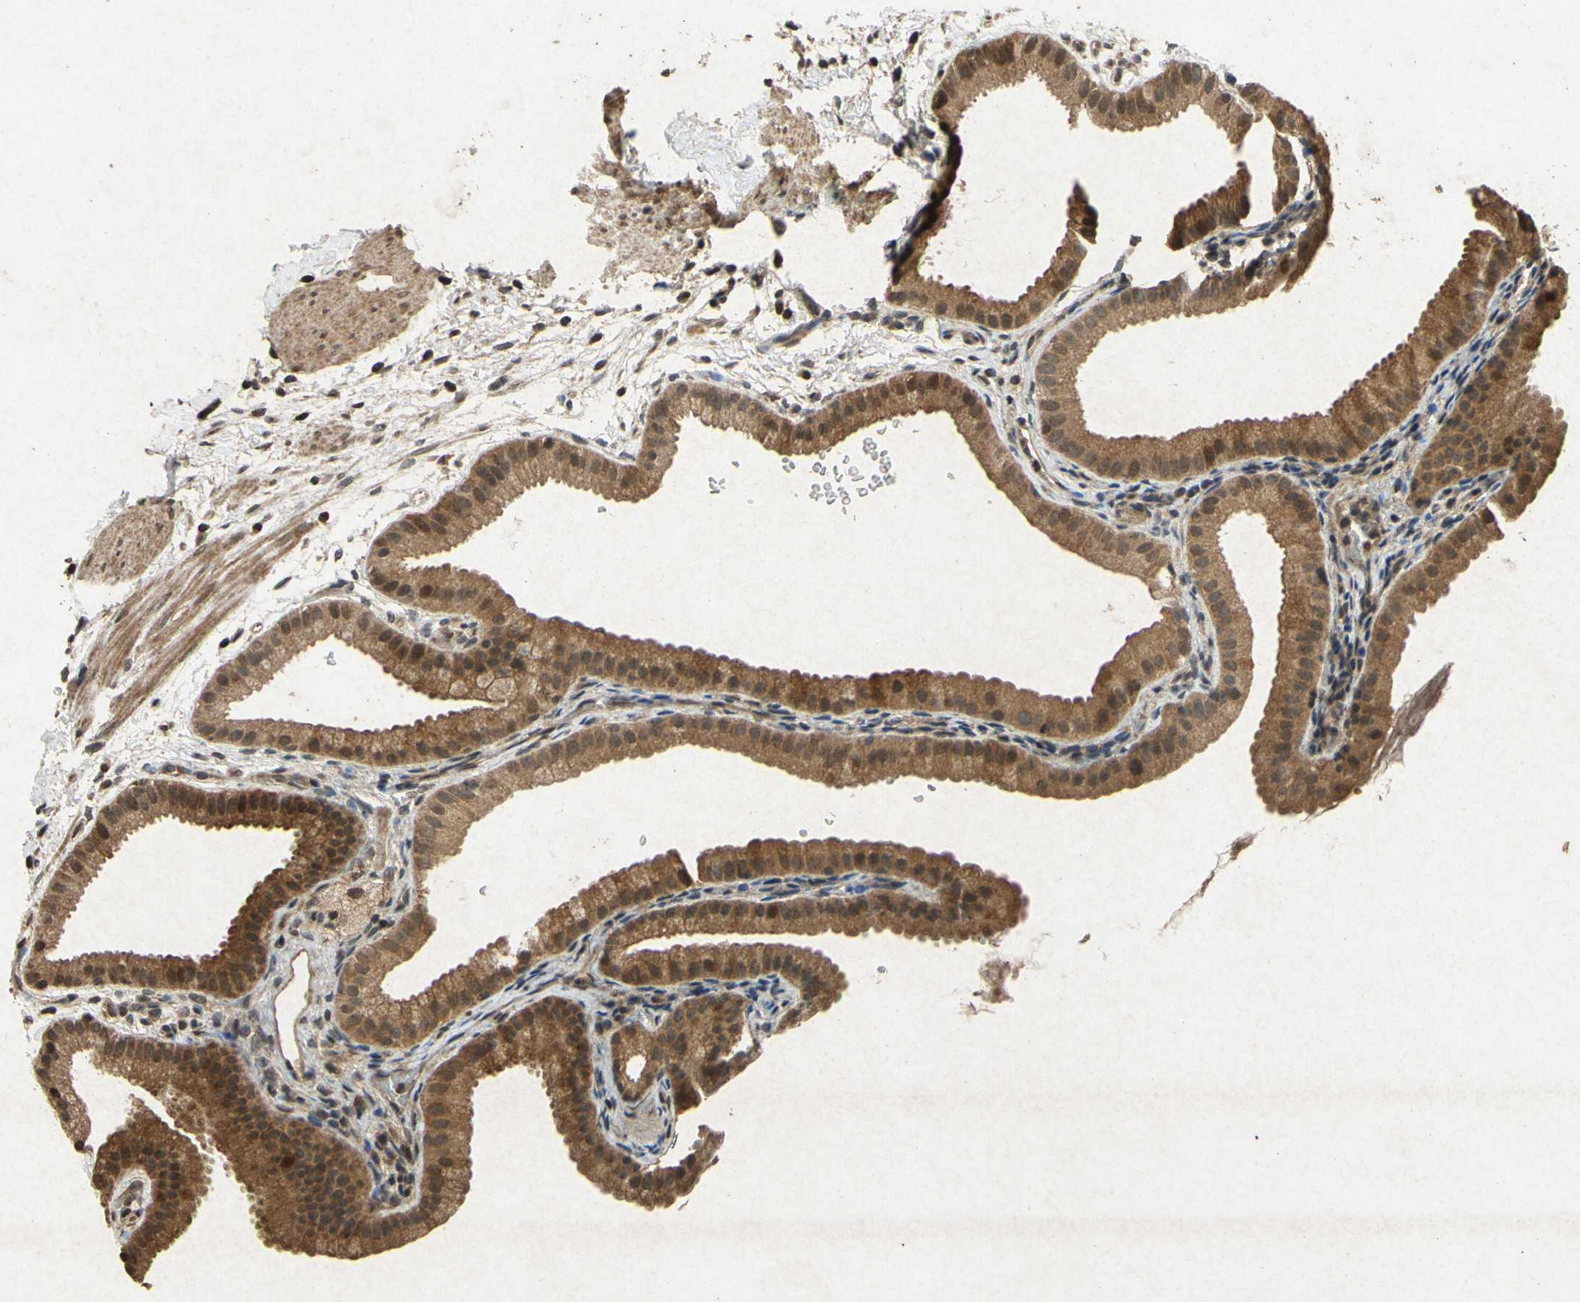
{"staining": {"intensity": "moderate", "quantity": ">75%", "location": "cytoplasmic/membranous,nuclear"}, "tissue": "gallbladder", "cell_type": "Glandular cells", "image_type": "normal", "snomed": [{"axis": "morphology", "description": "Normal tissue, NOS"}, {"axis": "topography", "description": "Gallbladder"}], "caption": "High-magnification brightfield microscopy of normal gallbladder stained with DAB (3,3'-diaminobenzidine) (brown) and counterstained with hematoxylin (blue). glandular cells exhibit moderate cytoplasmic/membranous,nuclear expression is present in about>75% of cells.", "gene": "ATP6V1H", "patient": {"sex": "female", "age": 64}}